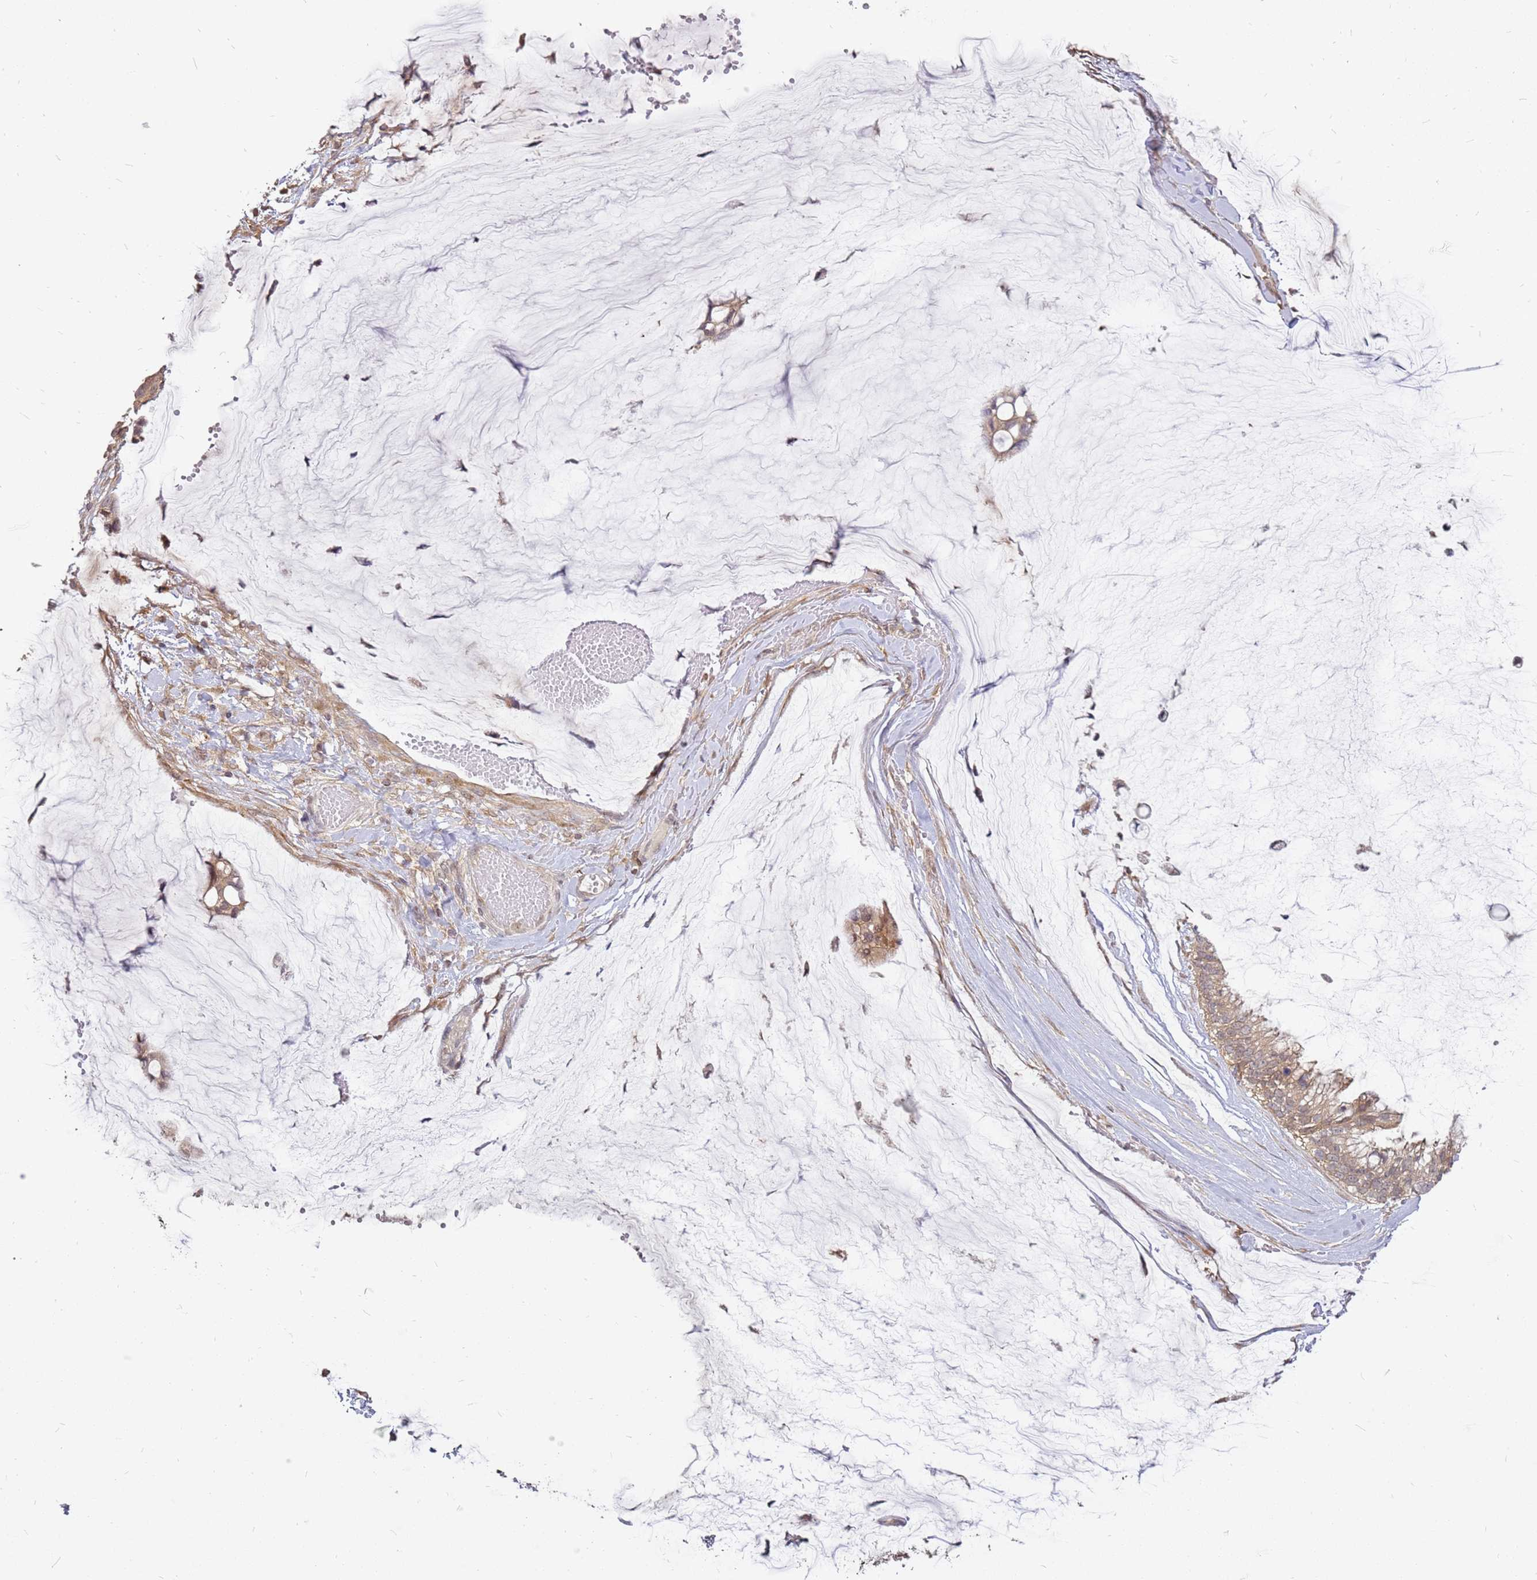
{"staining": {"intensity": "moderate", "quantity": ">75%", "location": "cytoplasmic/membranous"}, "tissue": "ovarian cancer", "cell_type": "Tumor cells", "image_type": "cancer", "snomed": [{"axis": "morphology", "description": "Cystadenocarcinoma, mucinous, NOS"}, {"axis": "topography", "description": "Ovary"}], "caption": "A medium amount of moderate cytoplasmic/membranous positivity is identified in about >75% of tumor cells in mucinous cystadenocarcinoma (ovarian) tissue.", "gene": "NUDT14", "patient": {"sex": "female", "age": 39}}